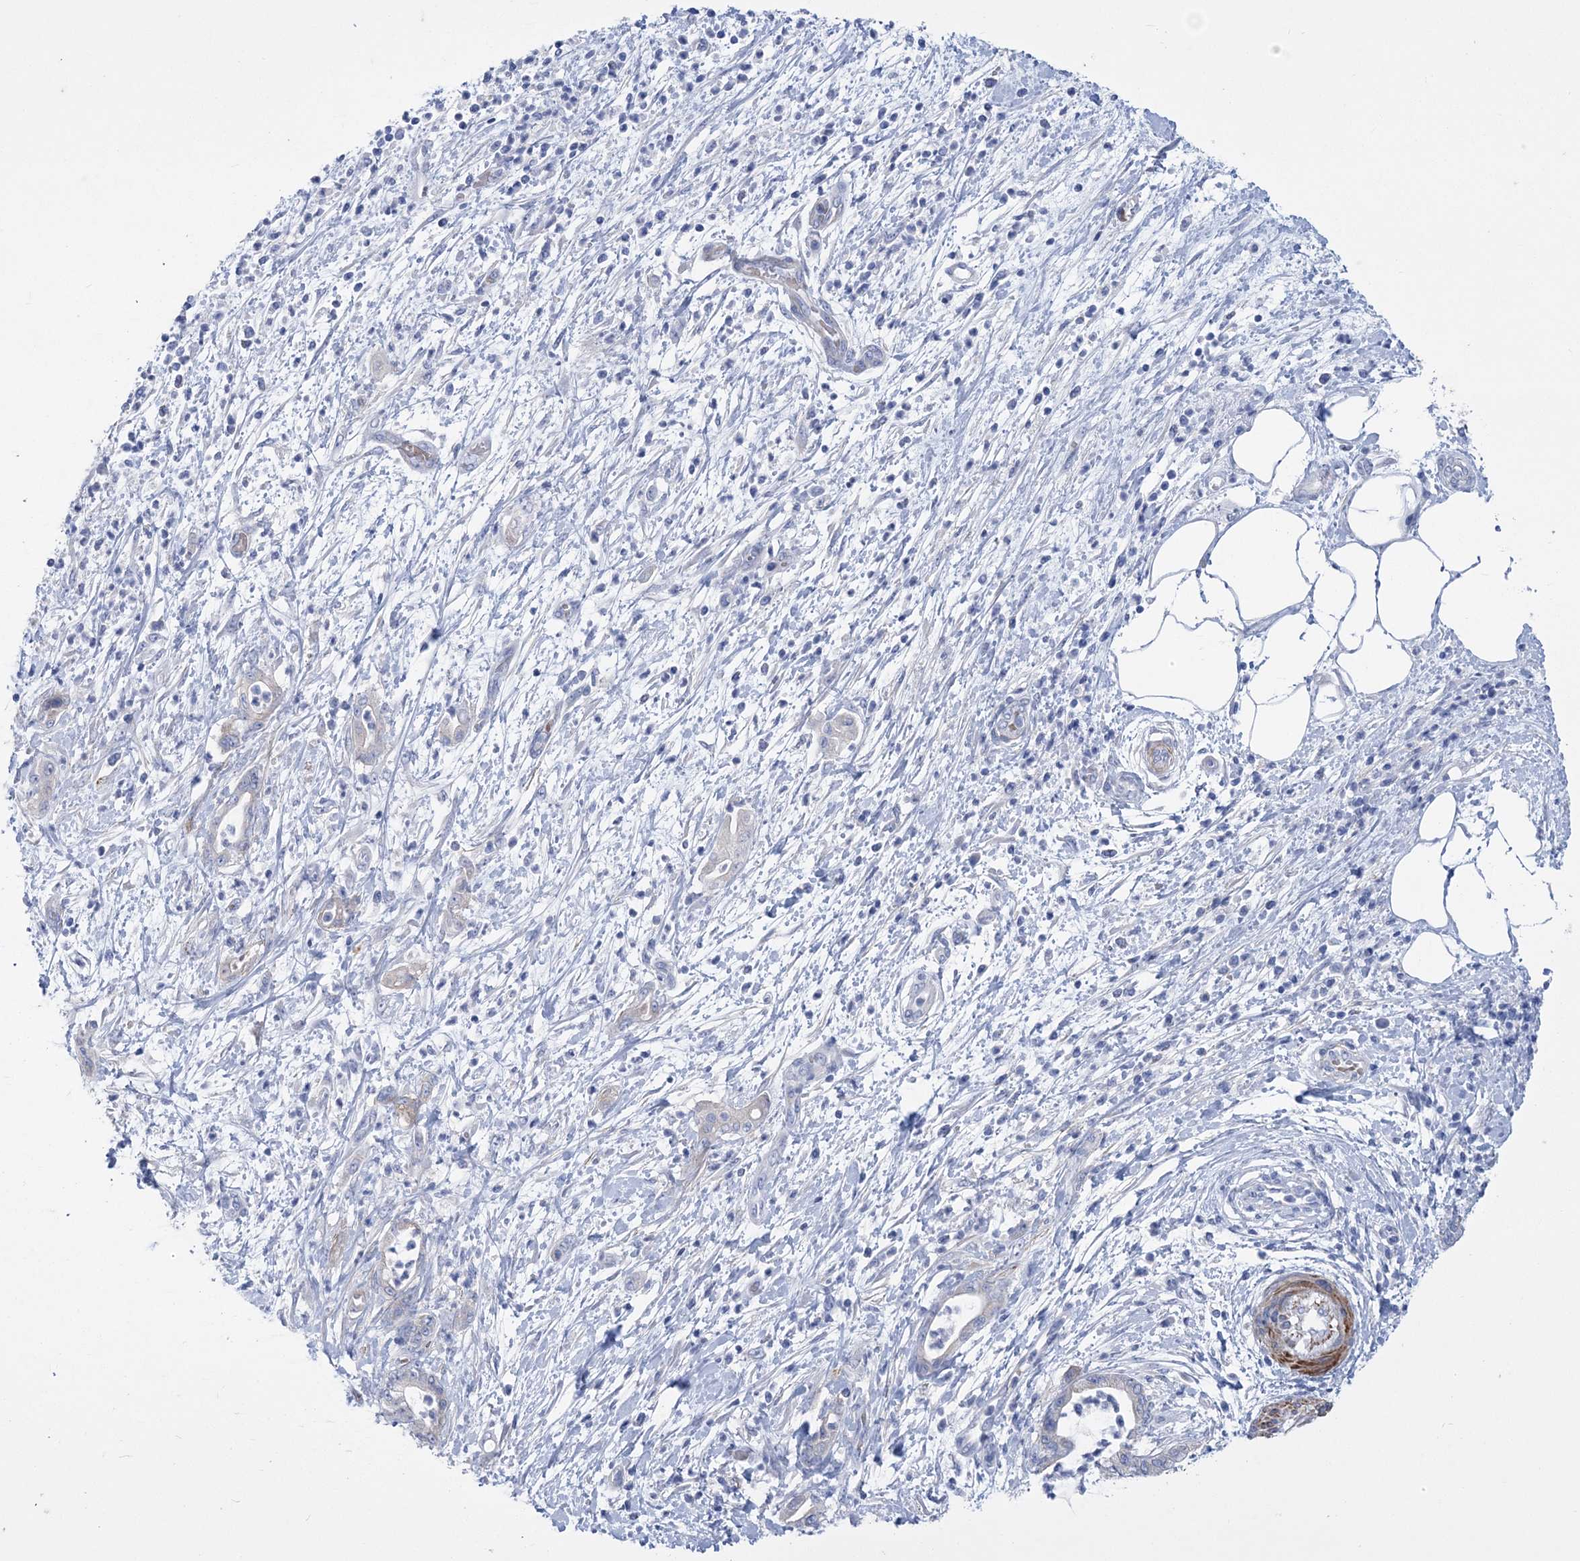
{"staining": {"intensity": "negative", "quantity": "none", "location": "none"}, "tissue": "pancreatic cancer", "cell_type": "Tumor cells", "image_type": "cancer", "snomed": [{"axis": "morphology", "description": "Adenocarcinoma, NOS"}, {"axis": "topography", "description": "Pancreas"}], "caption": "High magnification brightfield microscopy of pancreatic cancer (adenocarcinoma) stained with DAB (3,3'-diaminobenzidine) (brown) and counterstained with hematoxylin (blue): tumor cells show no significant positivity.", "gene": "WDR74", "patient": {"sex": "female", "age": 55}}